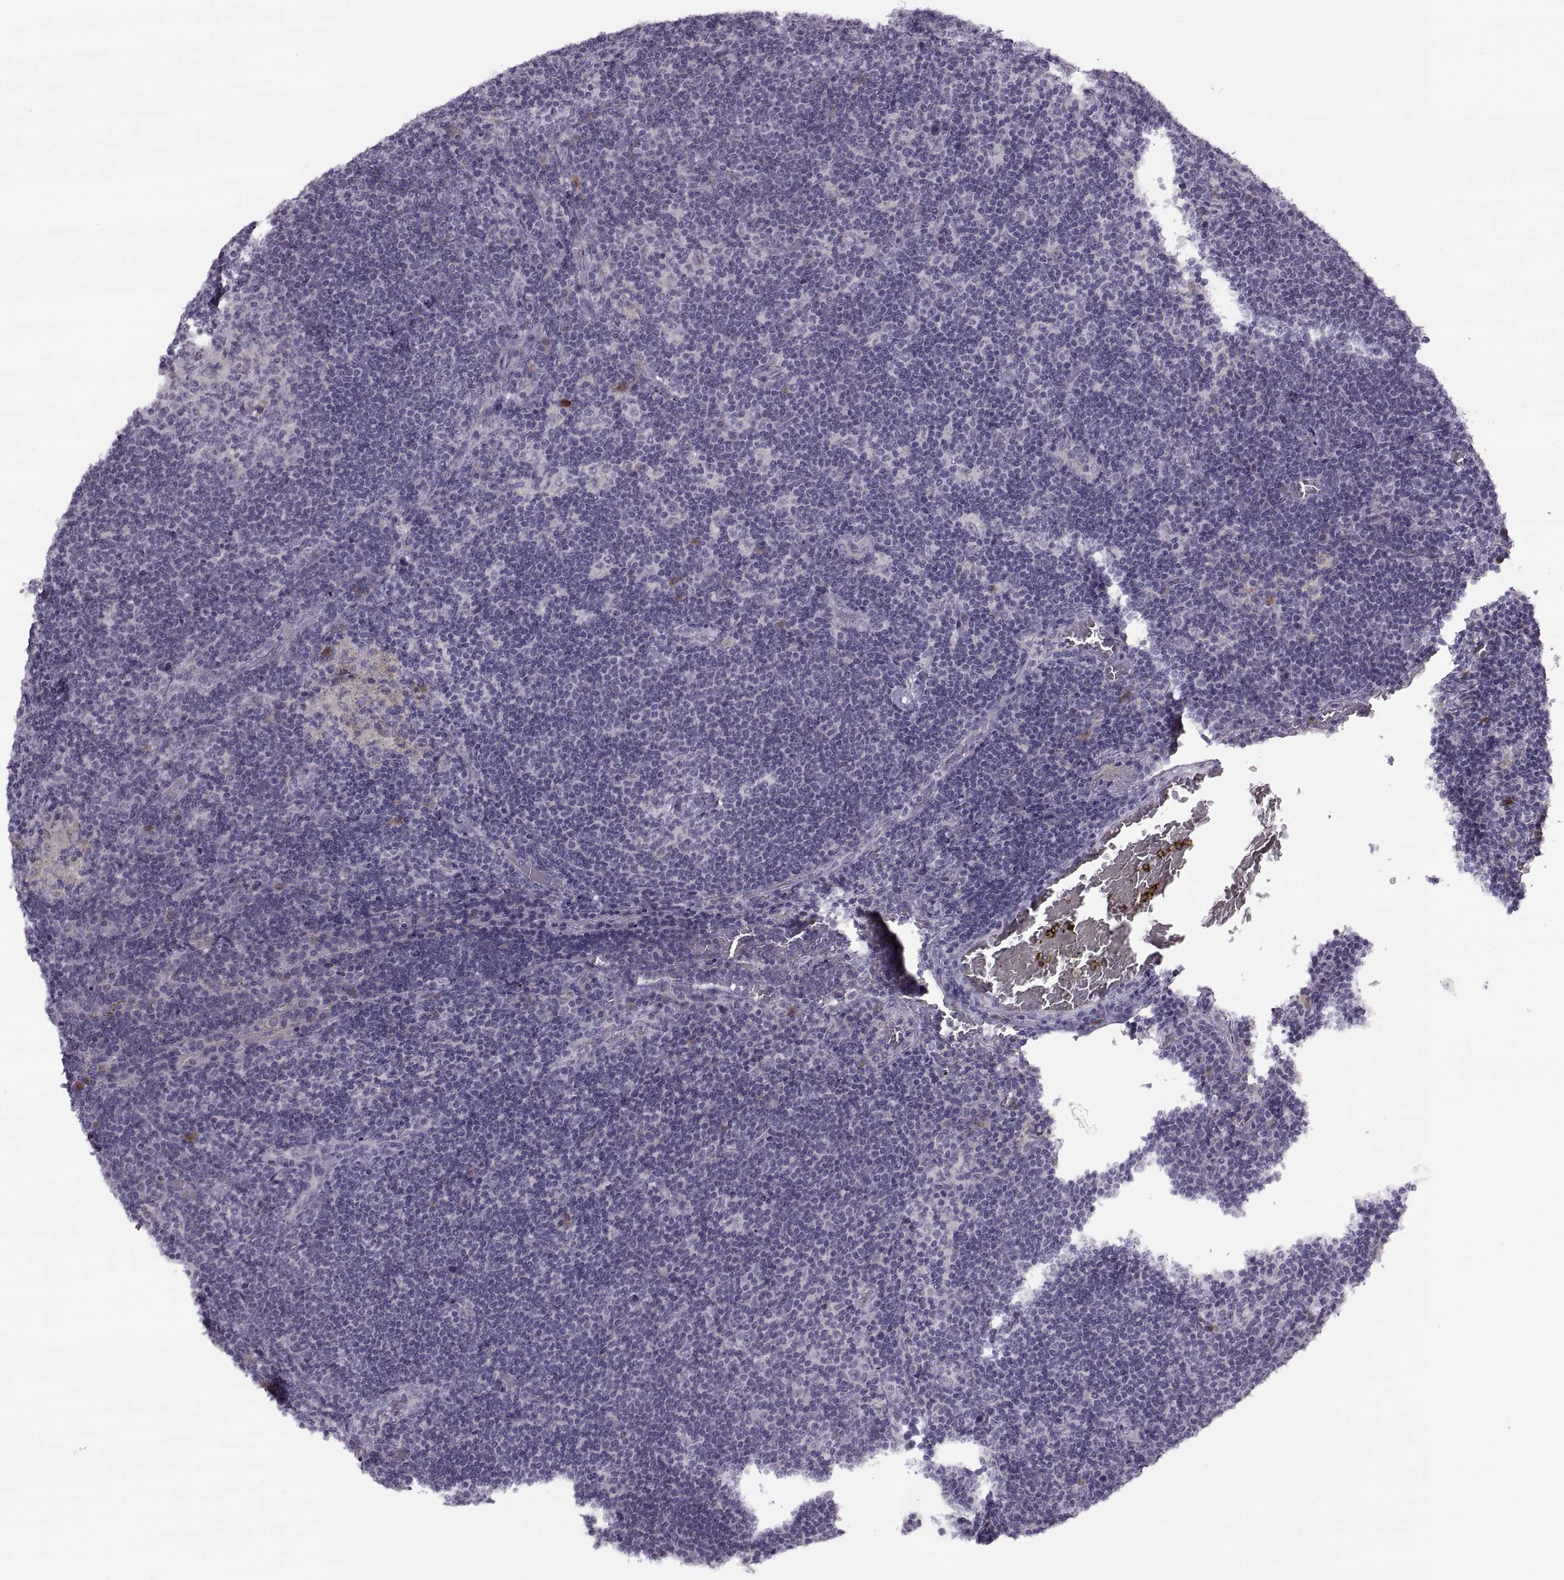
{"staining": {"intensity": "negative", "quantity": "none", "location": "none"}, "tissue": "lymph node", "cell_type": "Germinal center cells", "image_type": "normal", "snomed": [{"axis": "morphology", "description": "Normal tissue, NOS"}, {"axis": "topography", "description": "Lymph node"}], "caption": "The micrograph reveals no staining of germinal center cells in benign lymph node.", "gene": "H2AP", "patient": {"sex": "male", "age": 63}}